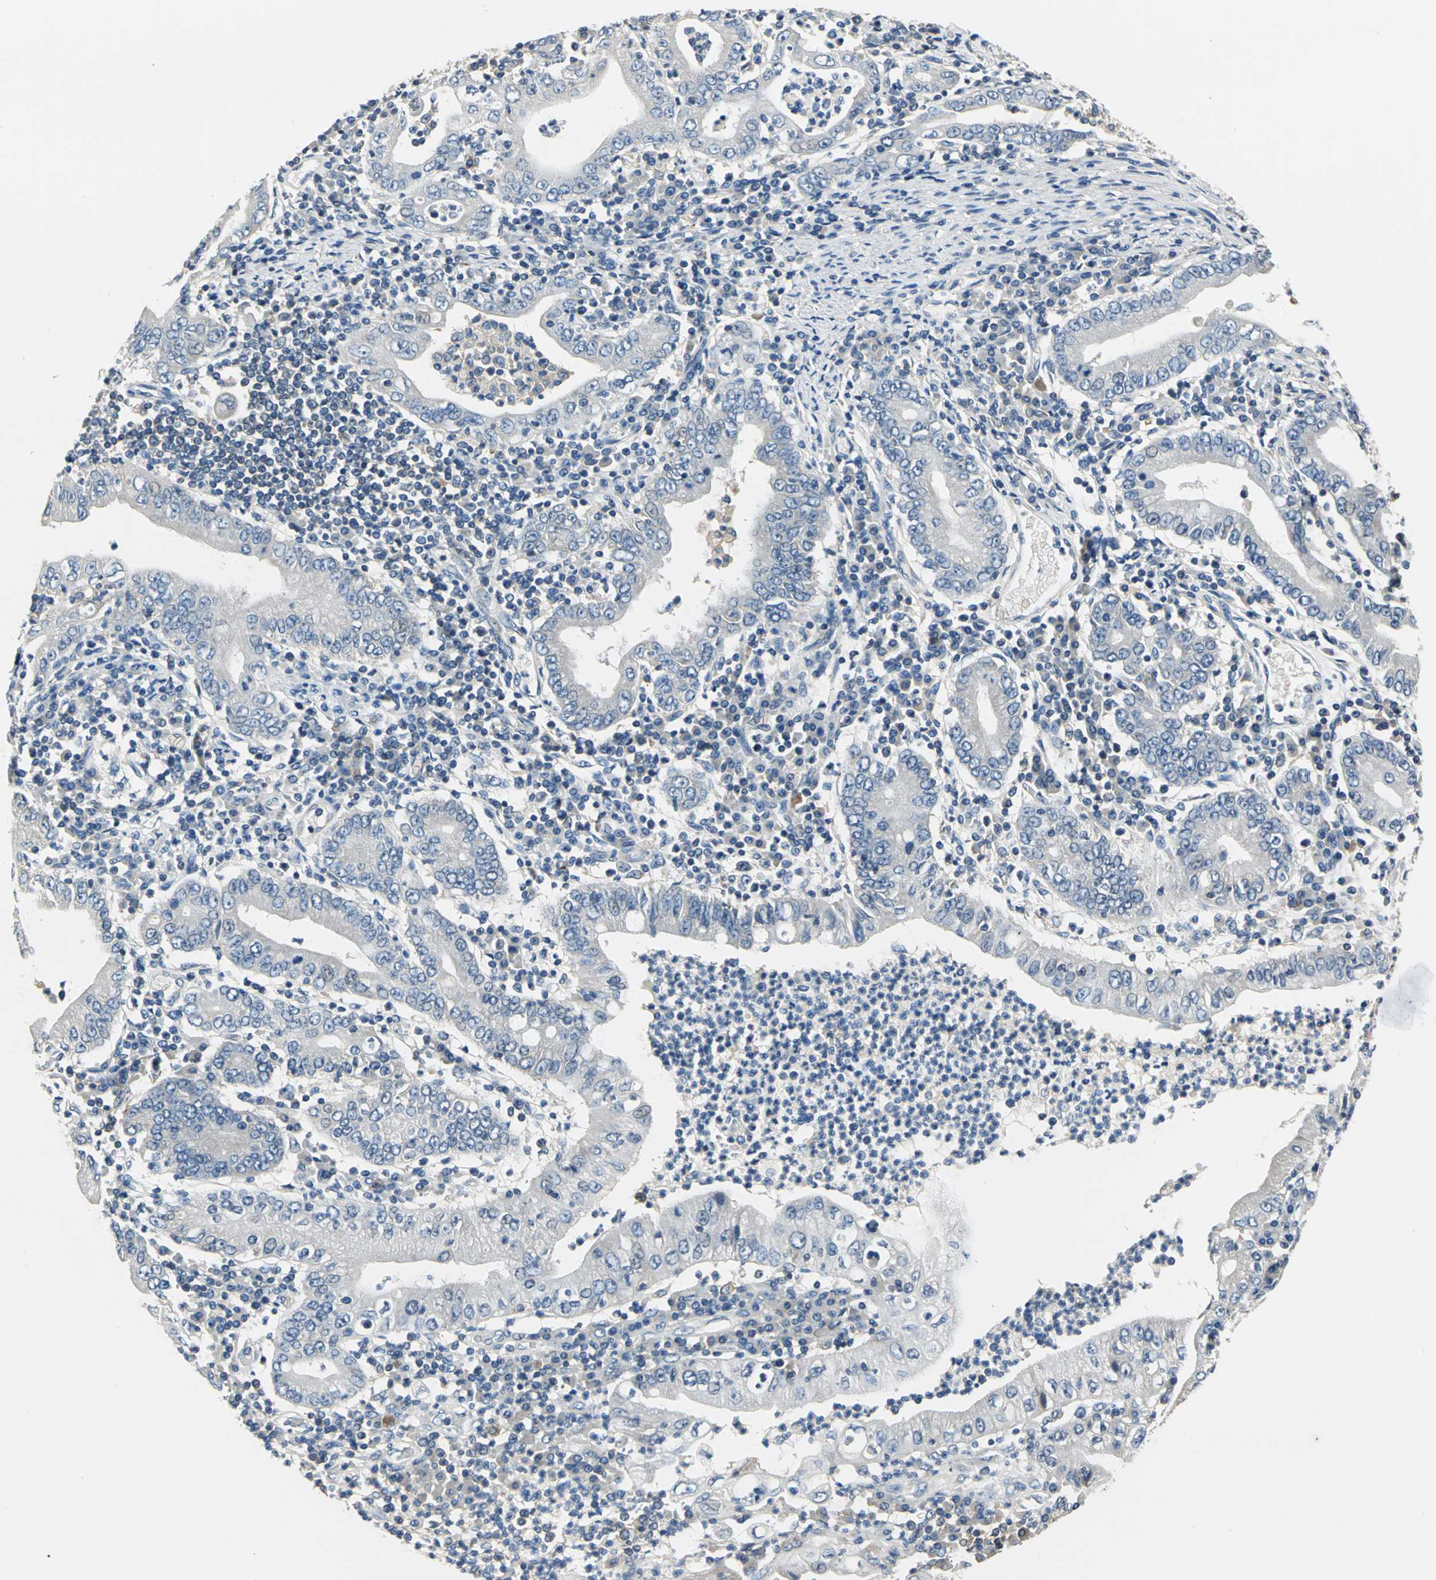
{"staining": {"intensity": "negative", "quantity": "none", "location": "none"}, "tissue": "stomach cancer", "cell_type": "Tumor cells", "image_type": "cancer", "snomed": [{"axis": "morphology", "description": "Normal tissue, NOS"}, {"axis": "morphology", "description": "Adenocarcinoma, NOS"}, {"axis": "topography", "description": "Esophagus"}, {"axis": "topography", "description": "Stomach, upper"}, {"axis": "topography", "description": "Peripheral nerve tissue"}], "caption": "This is an IHC histopathology image of stomach adenocarcinoma. There is no expression in tumor cells.", "gene": "DDX3Y", "patient": {"sex": "male", "age": 62}}